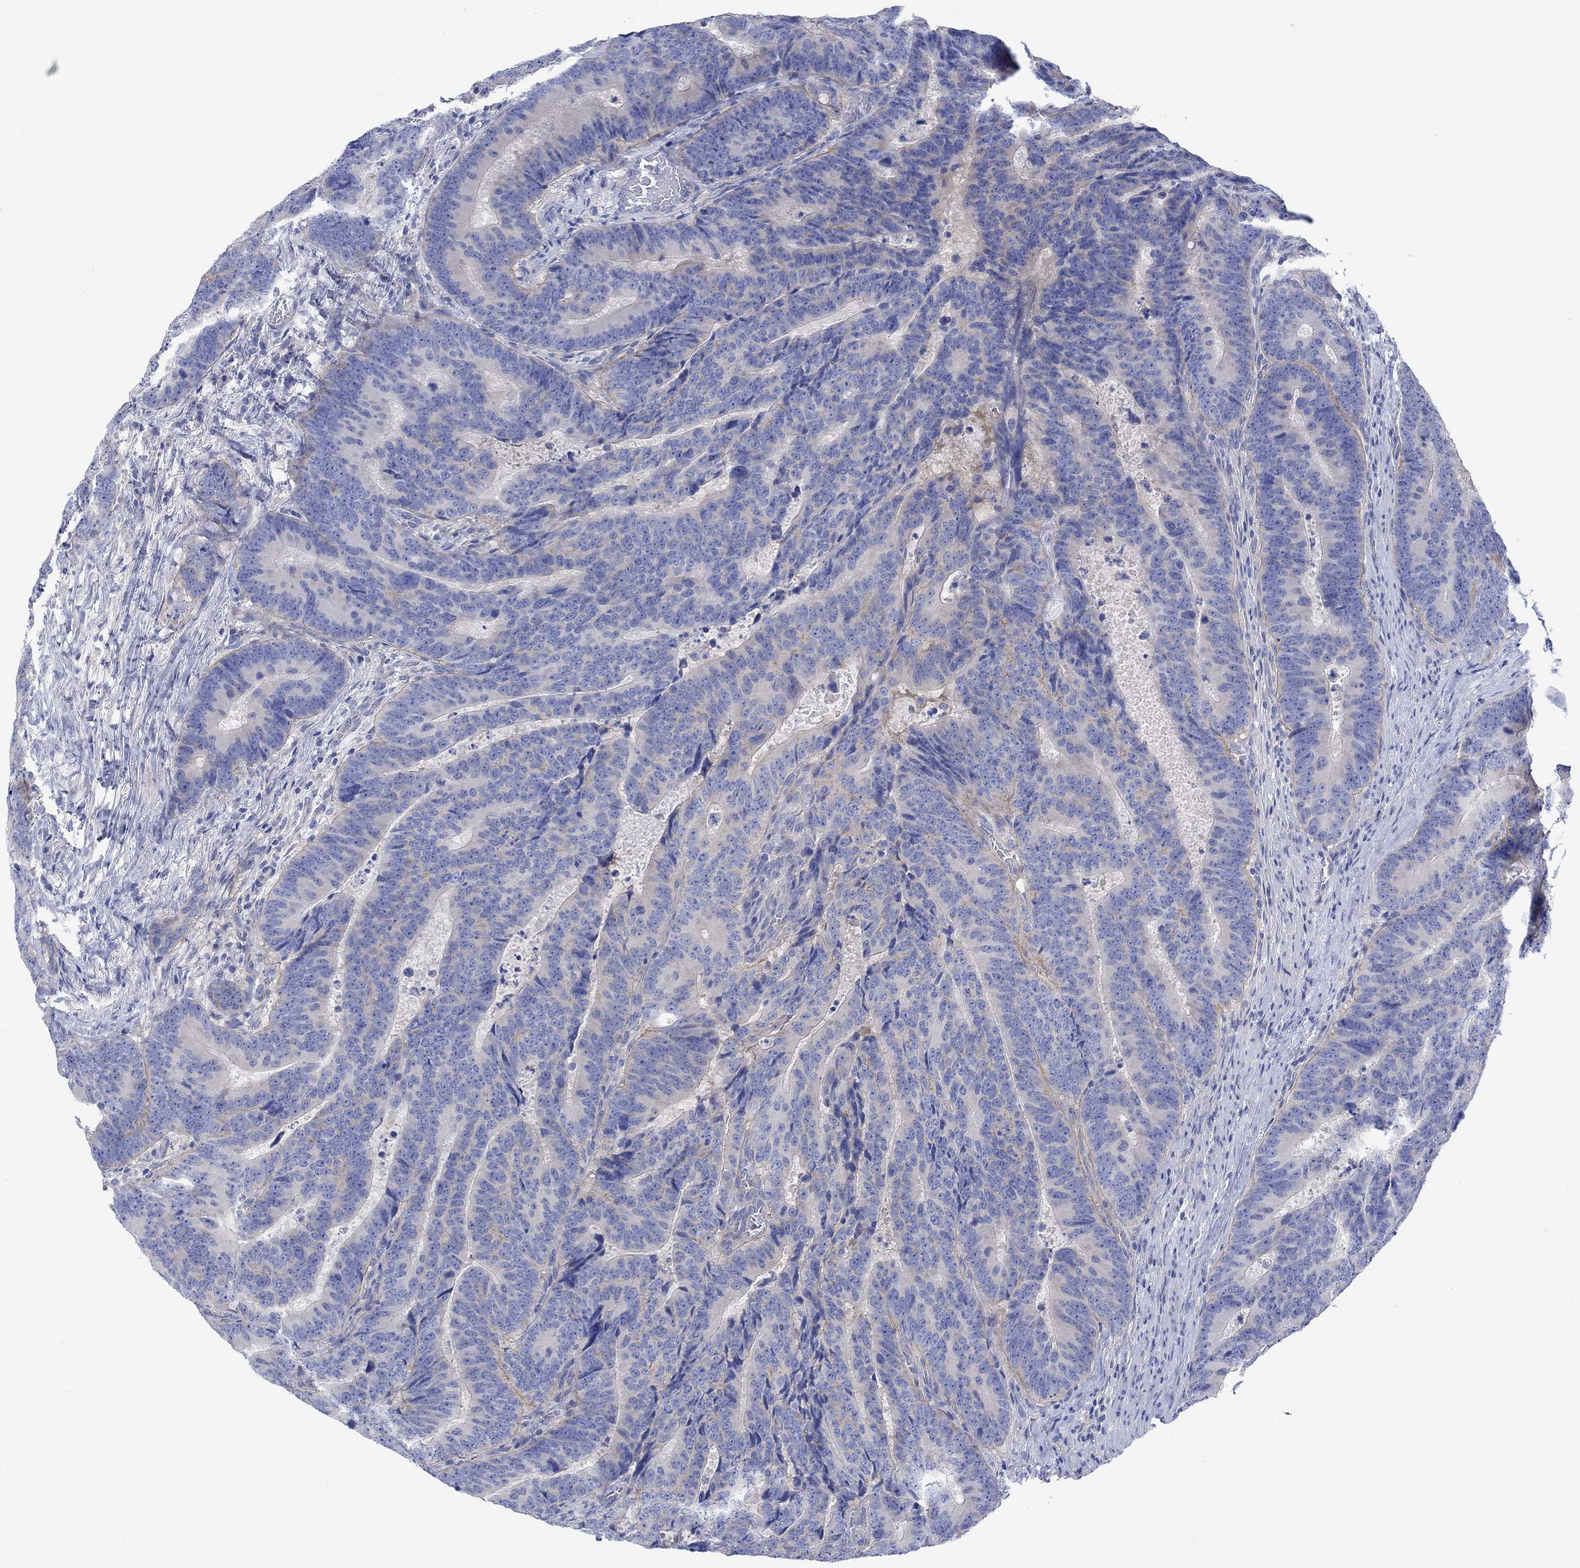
{"staining": {"intensity": "negative", "quantity": "none", "location": "none"}, "tissue": "colorectal cancer", "cell_type": "Tumor cells", "image_type": "cancer", "snomed": [{"axis": "morphology", "description": "Adenocarcinoma, NOS"}, {"axis": "topography", "description": "Colon"}], "caption": "A high-resolution micrograph shows immunohistochemistry (IHC) staining of colorectal cancer (adenocarcinoma), which displays no significant expression in tumor cells.", "gene": "REEP6", "patient": {"sex": "female", "age": 82}}